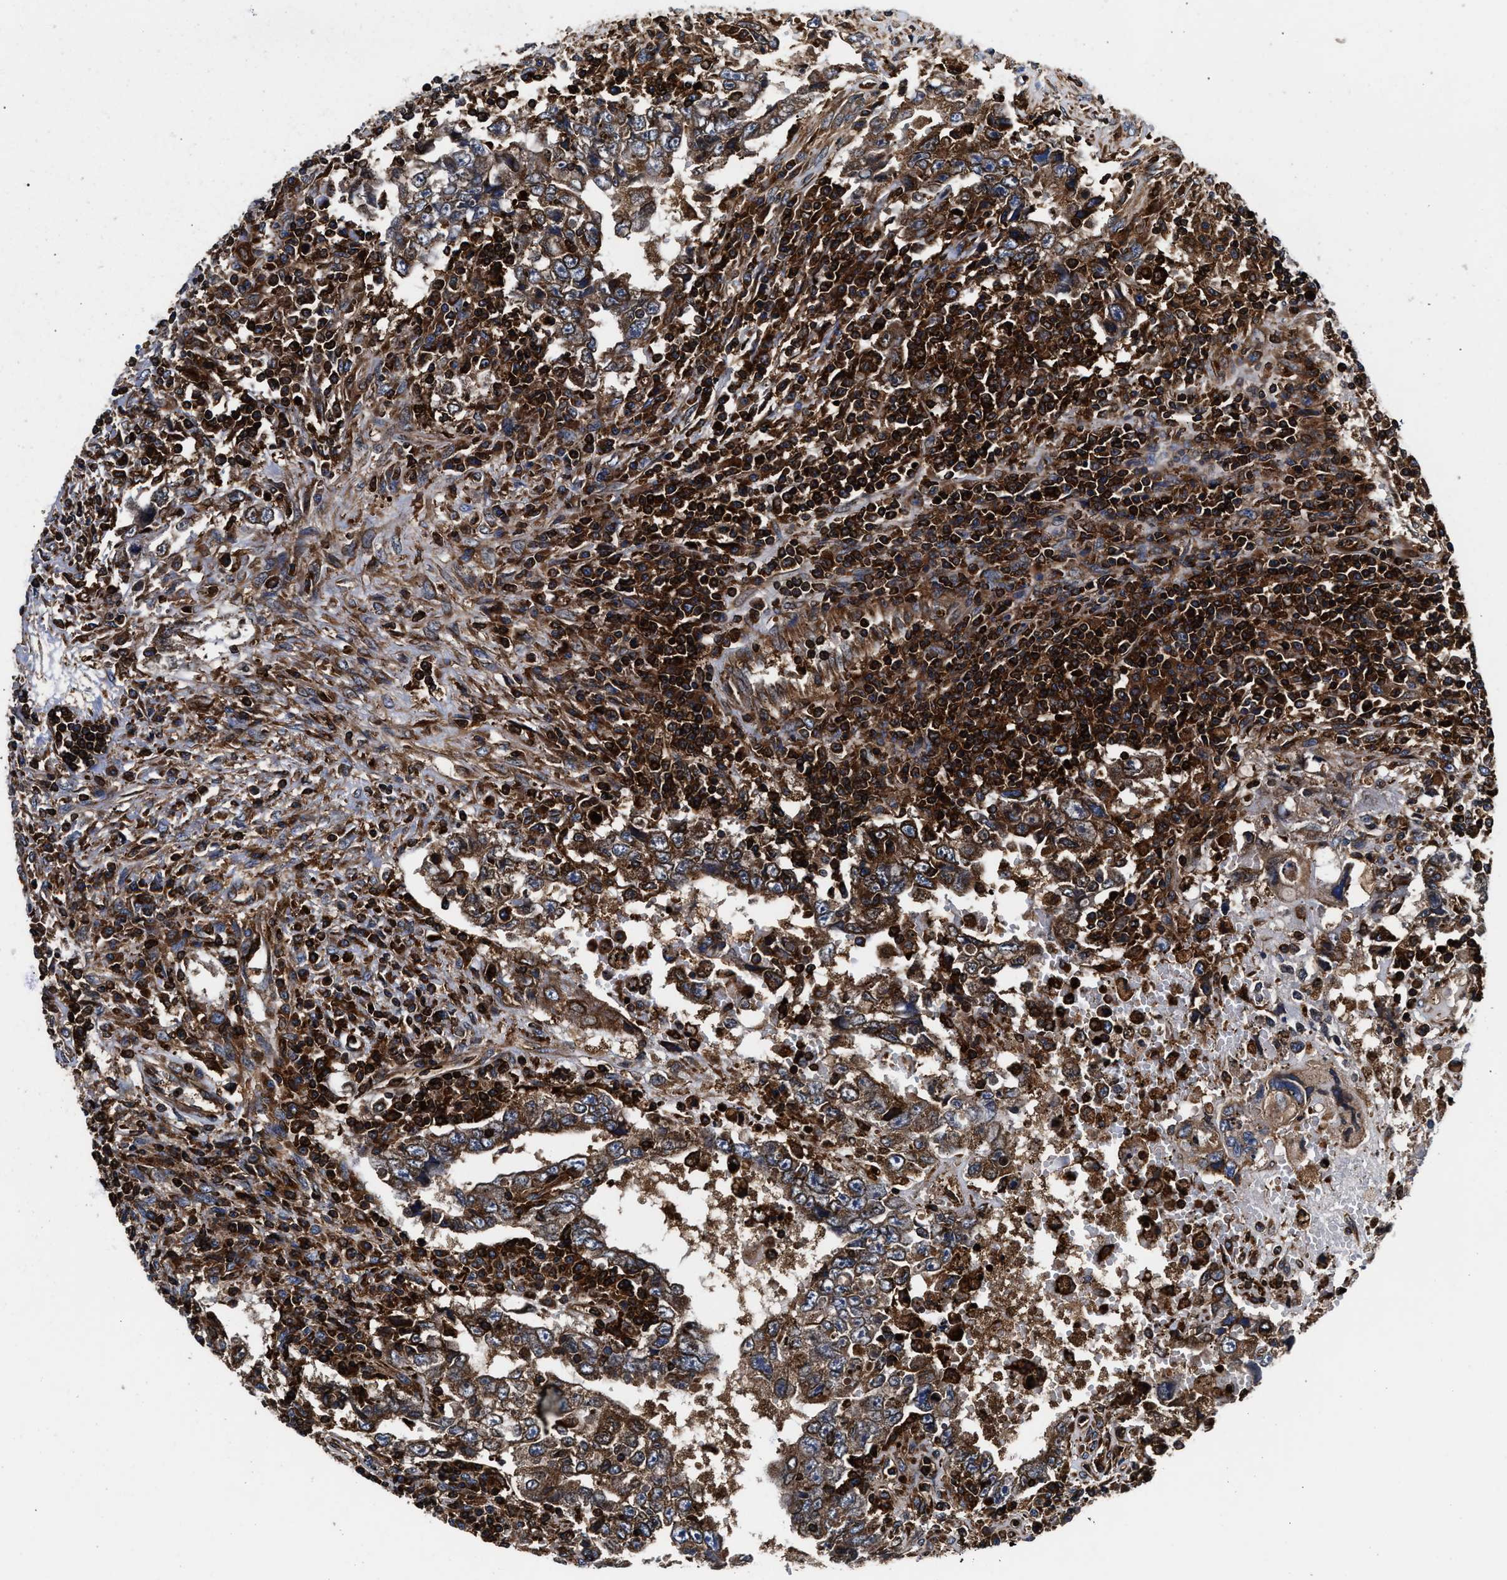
{"staining": {"intensity": "moderate", "quantity": ">75%", "location": "cytoplasmic/membranous"}, "tissue": "testis cancer", "cell_type": "Tumor cells", "image_type": "cancer", "snomed": [{"axis": "morphology", "description": "Carcinoma, Embryonal, NOS"}, {"axis": "topography", "description": "Testis"}], "caption": "This image demonstrates immunohistochemistry staining of embryonal carcinoma (testis), with medium moderate cytoplasmic/membranous positivity in approximately >75% of tumor cells.", "gene": "KYAT1", "patient": {"sex": "male", "age": 26}}